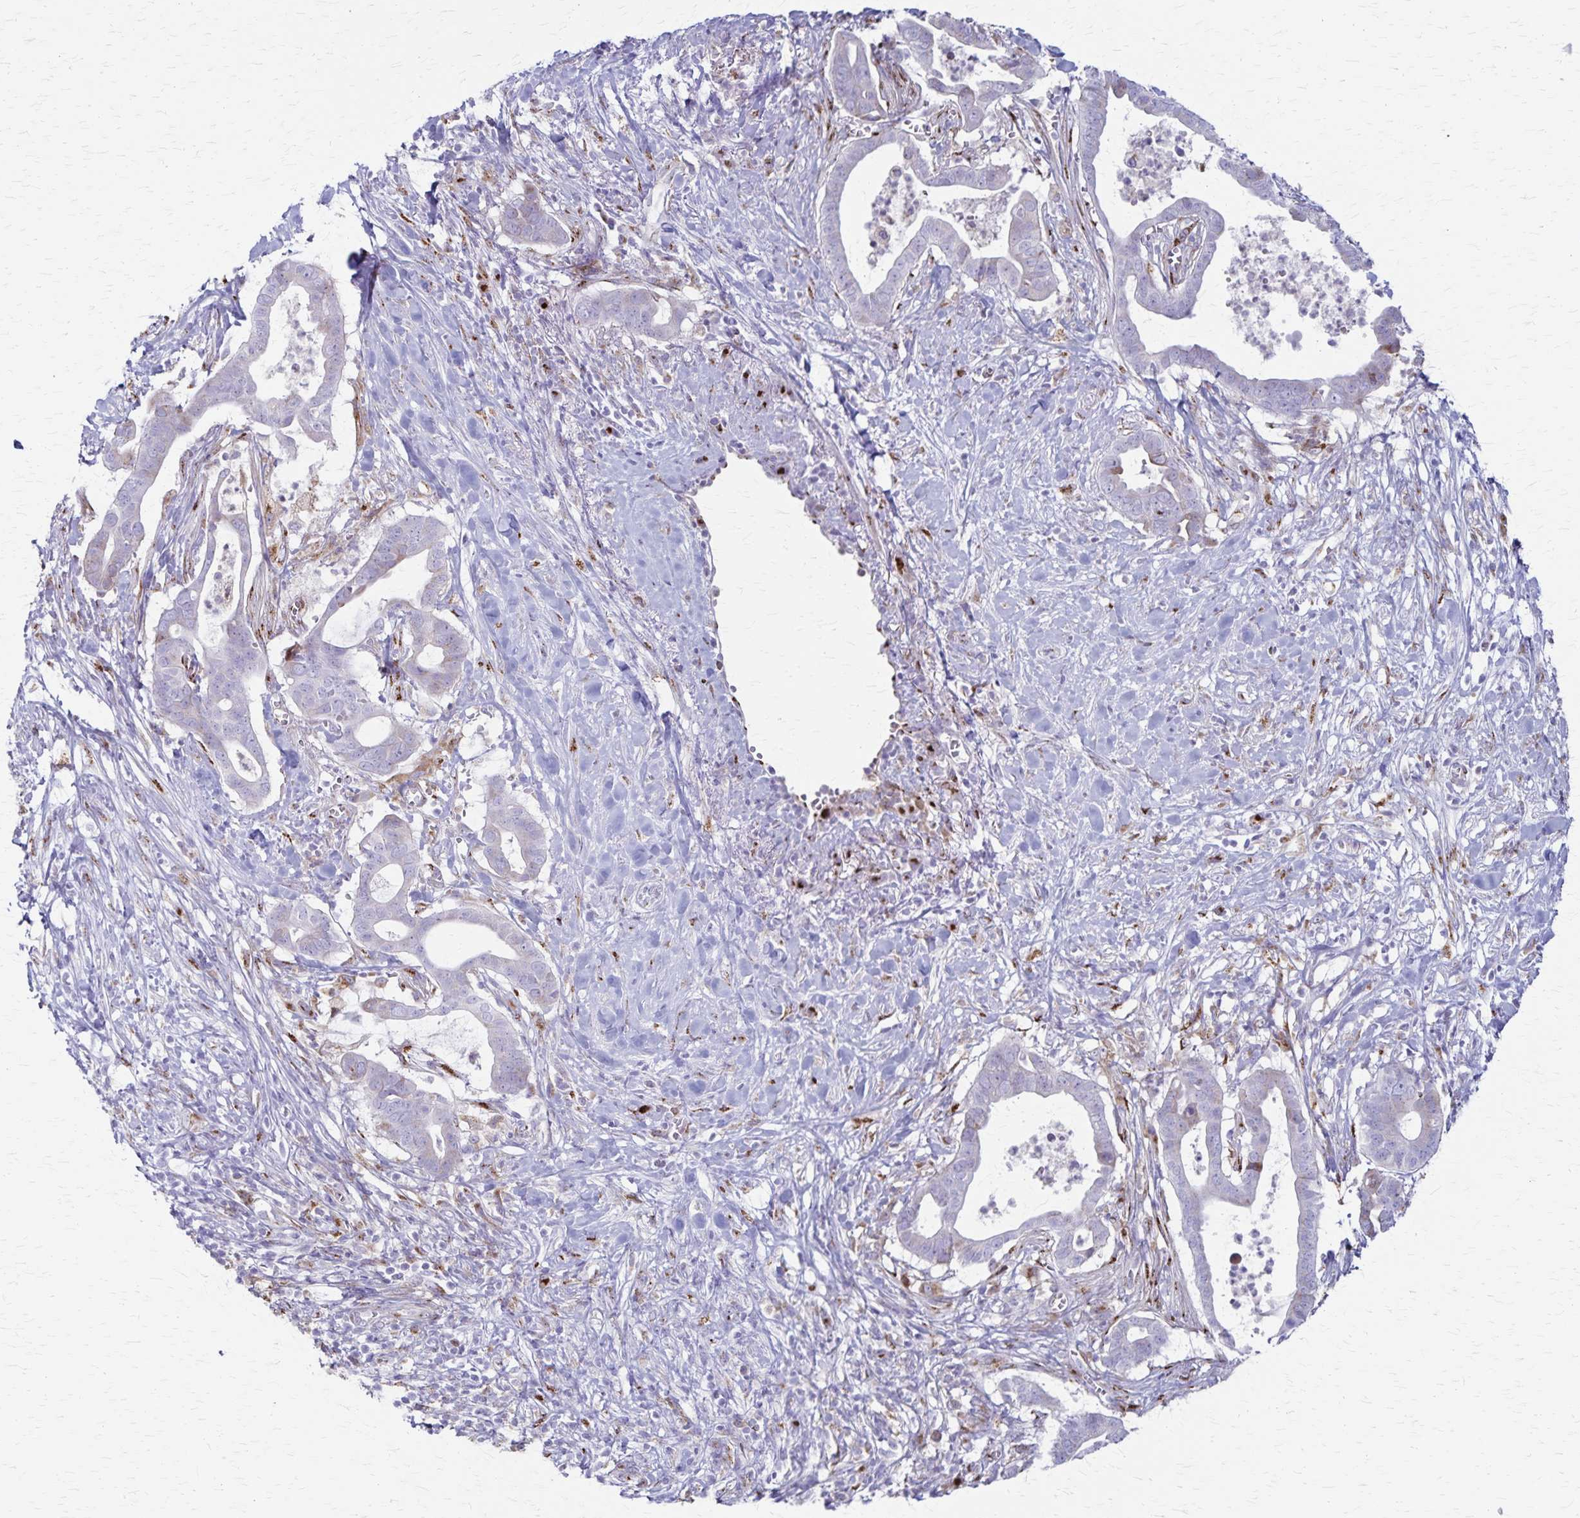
{"staining": {"intensity": "negative", "quantity": "none", "location": "none"}, "tissue": "pancreatic cancer", "cell_type": "Tumor cells", "image_type": "cancer", "snomed": [{"axis": "morphology", "description": "Adenocarcinoma, NOS"}, {"axis": "topography", "description": "Pancreas"}], "caption": "Immunohistochemistry histopathology image of neoplastic tissue: human adenocarcinoma (pancreatic) stained with DAB (3,3'-diaminobenzidine) displays no significant protein staining in tumor cells. (DAB immunohistochemistry visualized using brightfield microscopy, high magnification).", "gene": "MCFD2", "patient": {"sex": "male", "age": 61}}